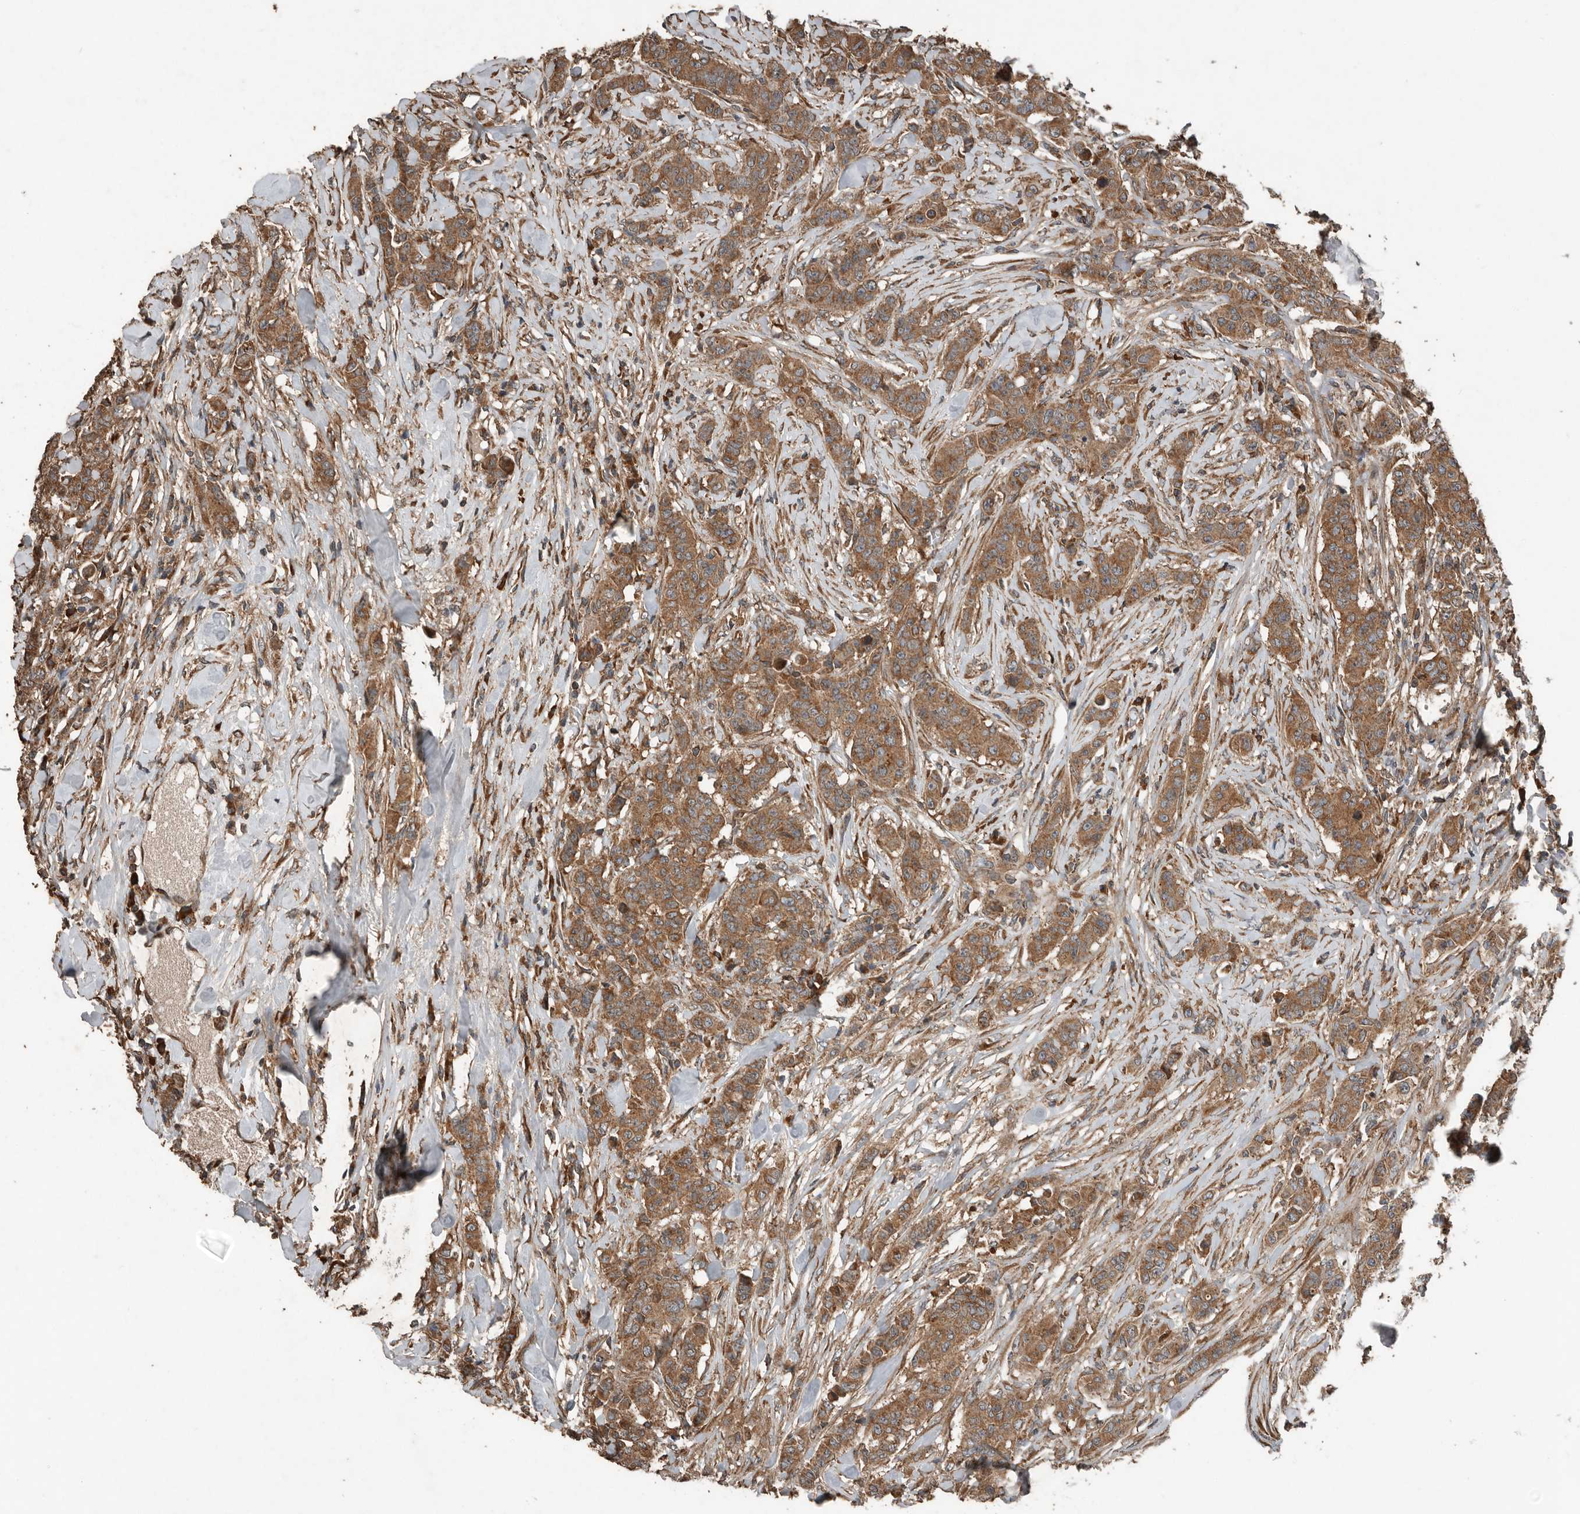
{"staining": {"intensity": "moderate", "quantity": ">75%", "location": "cytoplasmic/membranous"}, "tissue": "breast cancer", "cell_type": "Tumor cells", "image_type": "cancer", "snomed": [{"axis": "morphology", "description": "Duct carcinoma"}, {"axis": "topography", "description": "Breast"}], "caption": "A histopathology image of human breast cancer stained for a protein shows moderate cytoplasmic/membranous brown staining in tumor cells. (Stains: DAB (3,3'-diaminobenzidine) in brown, nuclei in blue, Microscopy: brightfield microscopy at high magnification).", "gene": "RNF207", "patient": {"sex": "female", "age": 40}}